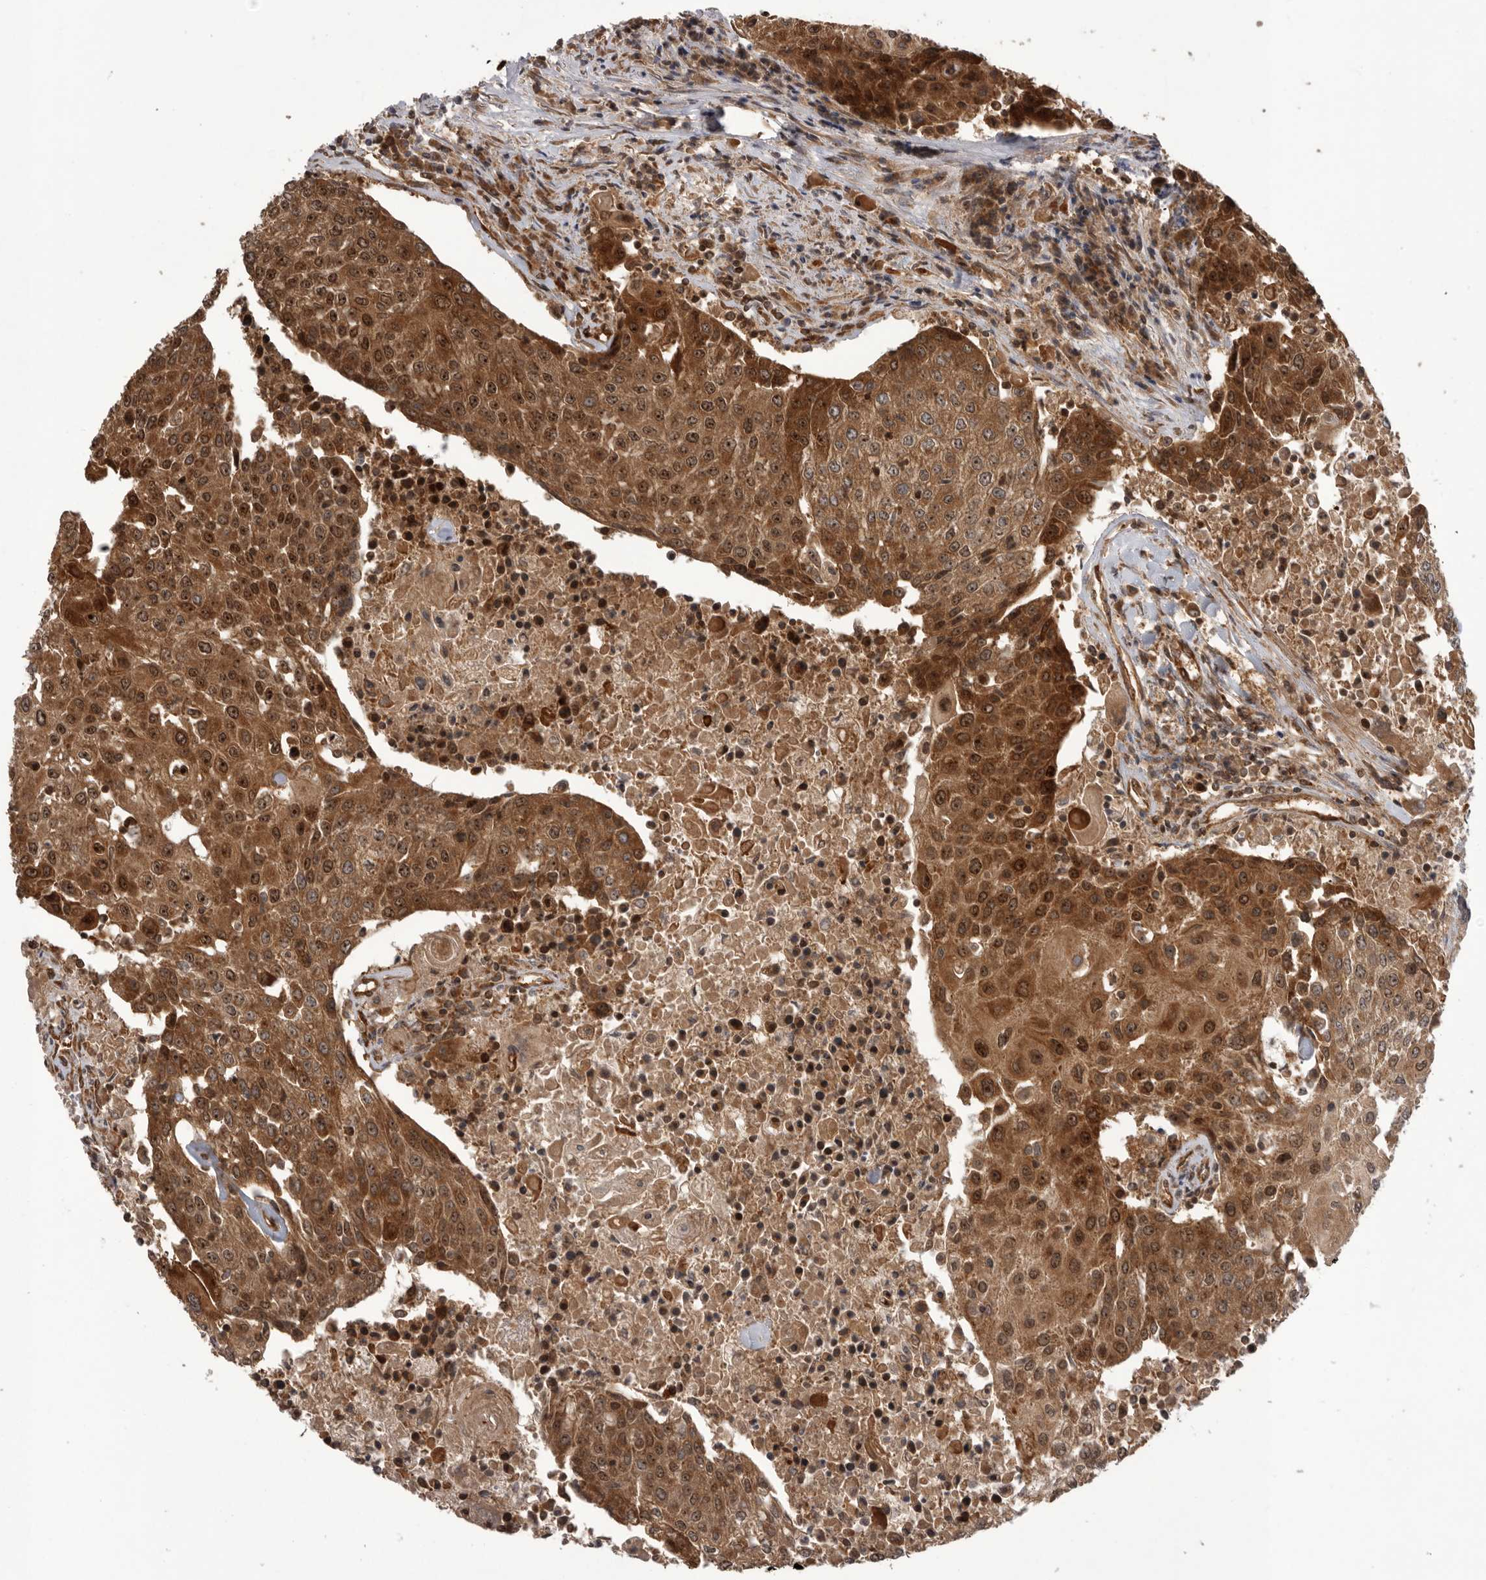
{"staining": {"intensity": "moderate", "quantity": ">75%", "location": "cytoplasmic/membranous,nuclear"}, "tissue": "urothelial cancer", "cell_type": "Tumor cells", "image_type": "cancer", "snomed": [{"axis": "morphology", "description": "Urothelial carcinoma, High grade"}, {"axis": "topography", "description": "Urinary bladder"}], "caption": "Immunohistochemical staining of human urothelial cancer reveals medium levels of moderate cytoplasmic/membranous and nuclear protein positivity in about >75% of tumor cells. The staining is performed using DAB (3,3'-diaminobenzidine) brown chromogen to label protein expression. The nuclei are counter-stained blue using hematoxylin.", "gene": "DHDDS", "patient": {"sex": "female", "age": 85}}